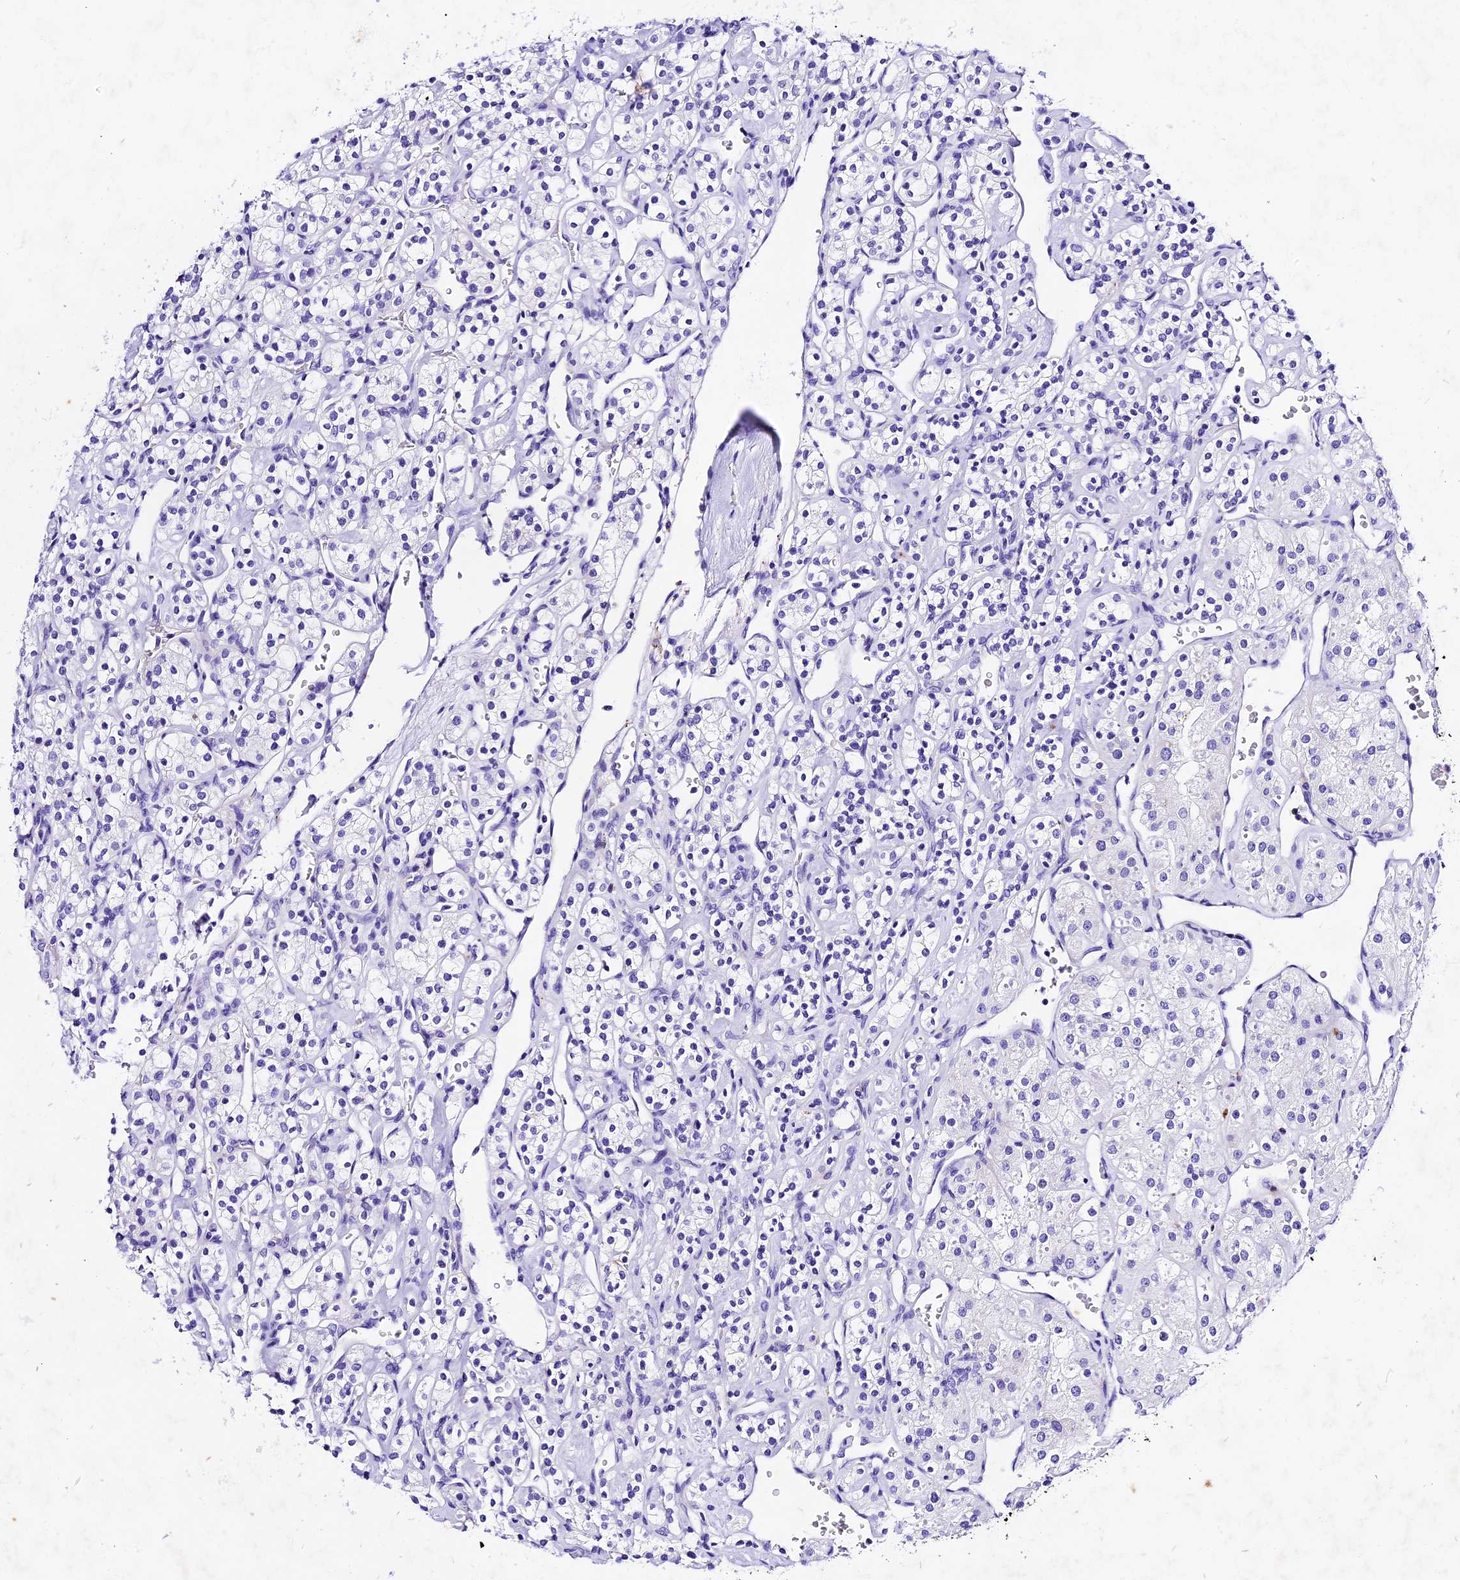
{"staining": {"intensity": "negative", "quantity": "none", "location": "none"}, "tissue": "renal cancer", "cell_type": "Tumor cells", "image_type": "cancer", "snomed": [{"axis": "morphology", "description": "Adenocarcinoma, NOS"}, {"axis": "topography", "description": "Kidney"}], "caption": "There is no significant expression in tumor cells of renal cancer (adenocarcinoma).", "gene": "PSG11", "patient": {"sex": "male", "age": 77}}